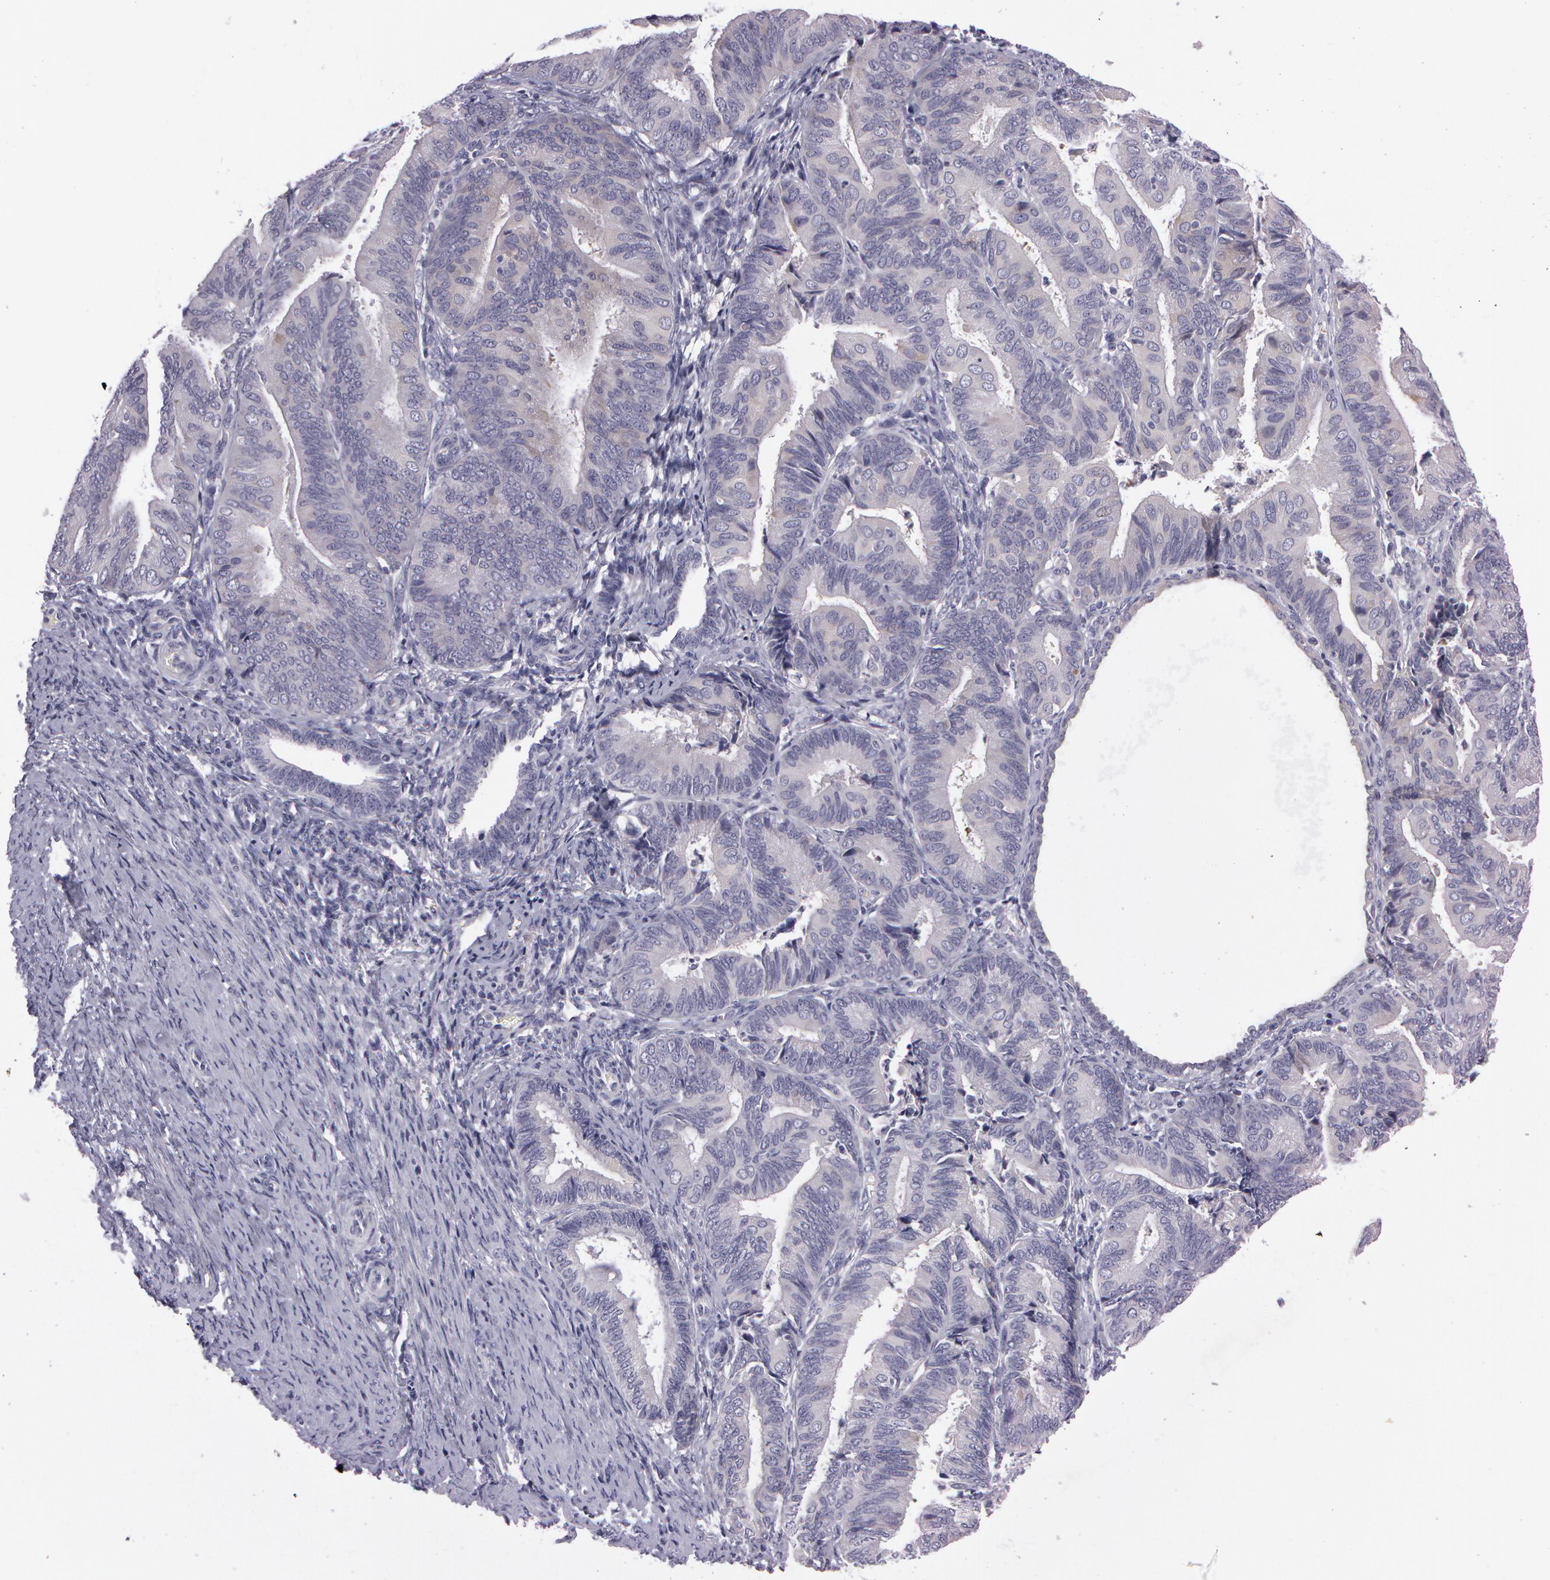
{"staining": {"intensity": "weak", "quantity": "<25%", "location": "cytoplasmic/membranous"}, "tissue": "endometrial cancer", "cell_type": "Tumor cells", "image_type": "cancer", "snomed": [{"axis": "morphology", "description": "Adenocarcinoma, NOS"}, {"axis": "topography", "description": "Endometrium"}], "caption": "Adenocarcinoma (endometrial) stained for a protein using immunohistochemistry reveals no positivity tumor cells.", "gene": "MXRA5", "patient": {"sex": "female", "age": 63}}